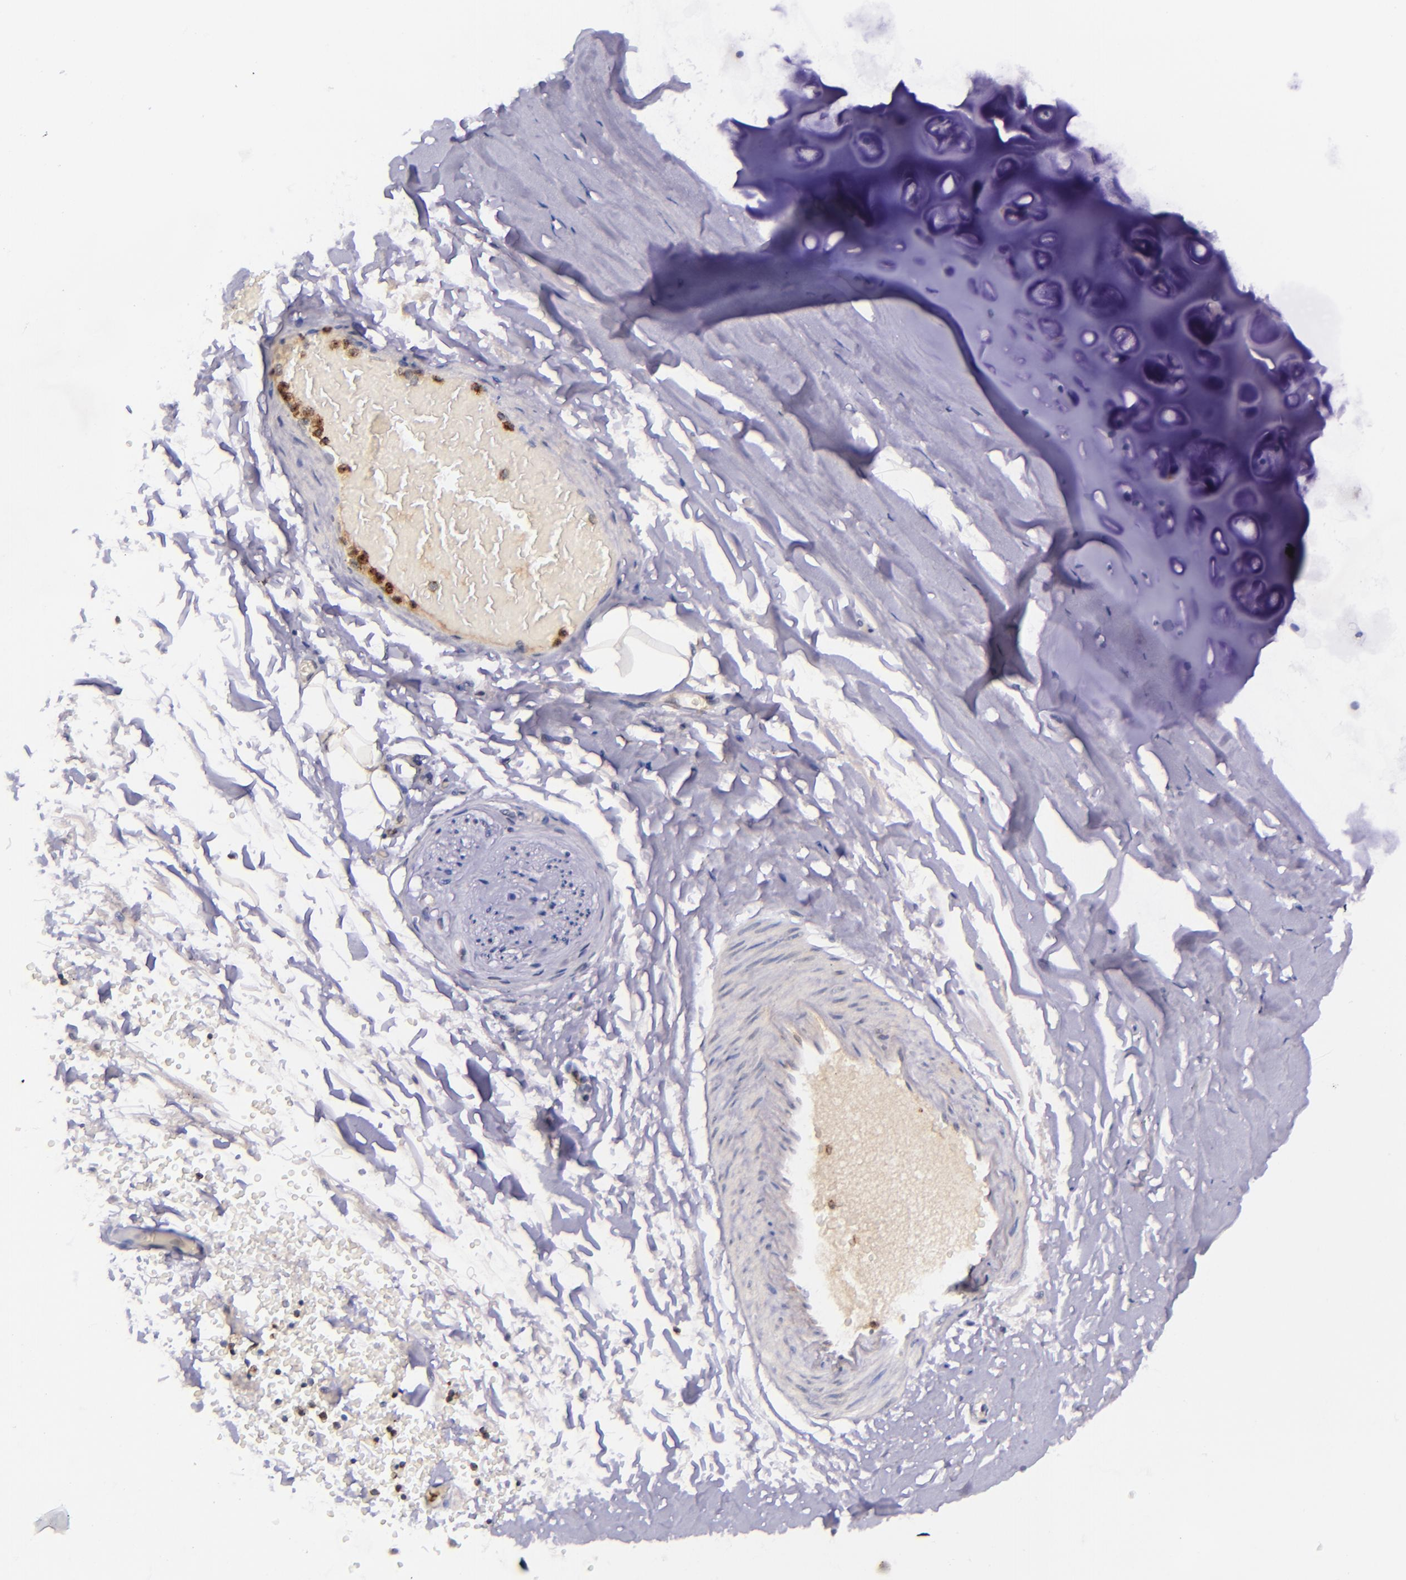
{"staining": {"intensity": "negative", "quantity": "none", "location": "none"}, "tissue": "adipose tissue", "cell_type": "Adipocytes", "image_type": "normal", "snomed": [{"axis": "morphology", "description": "Normal tissue, NOS"}, {"axis": "topography", "description": "Bronchus"}, {"axis": "topography", "description": "Lung"}], "caption": "Protein analysis of normal adipose tissue shows no significant expression in adipocytes. The staining was performed using DAB to visualize the protein expression in brown, while the nuclei were stained in blue with hematoxylin (Magnification: 20x).", "gene": "SELL", "patient": {"sex": "female", "age": 56}}